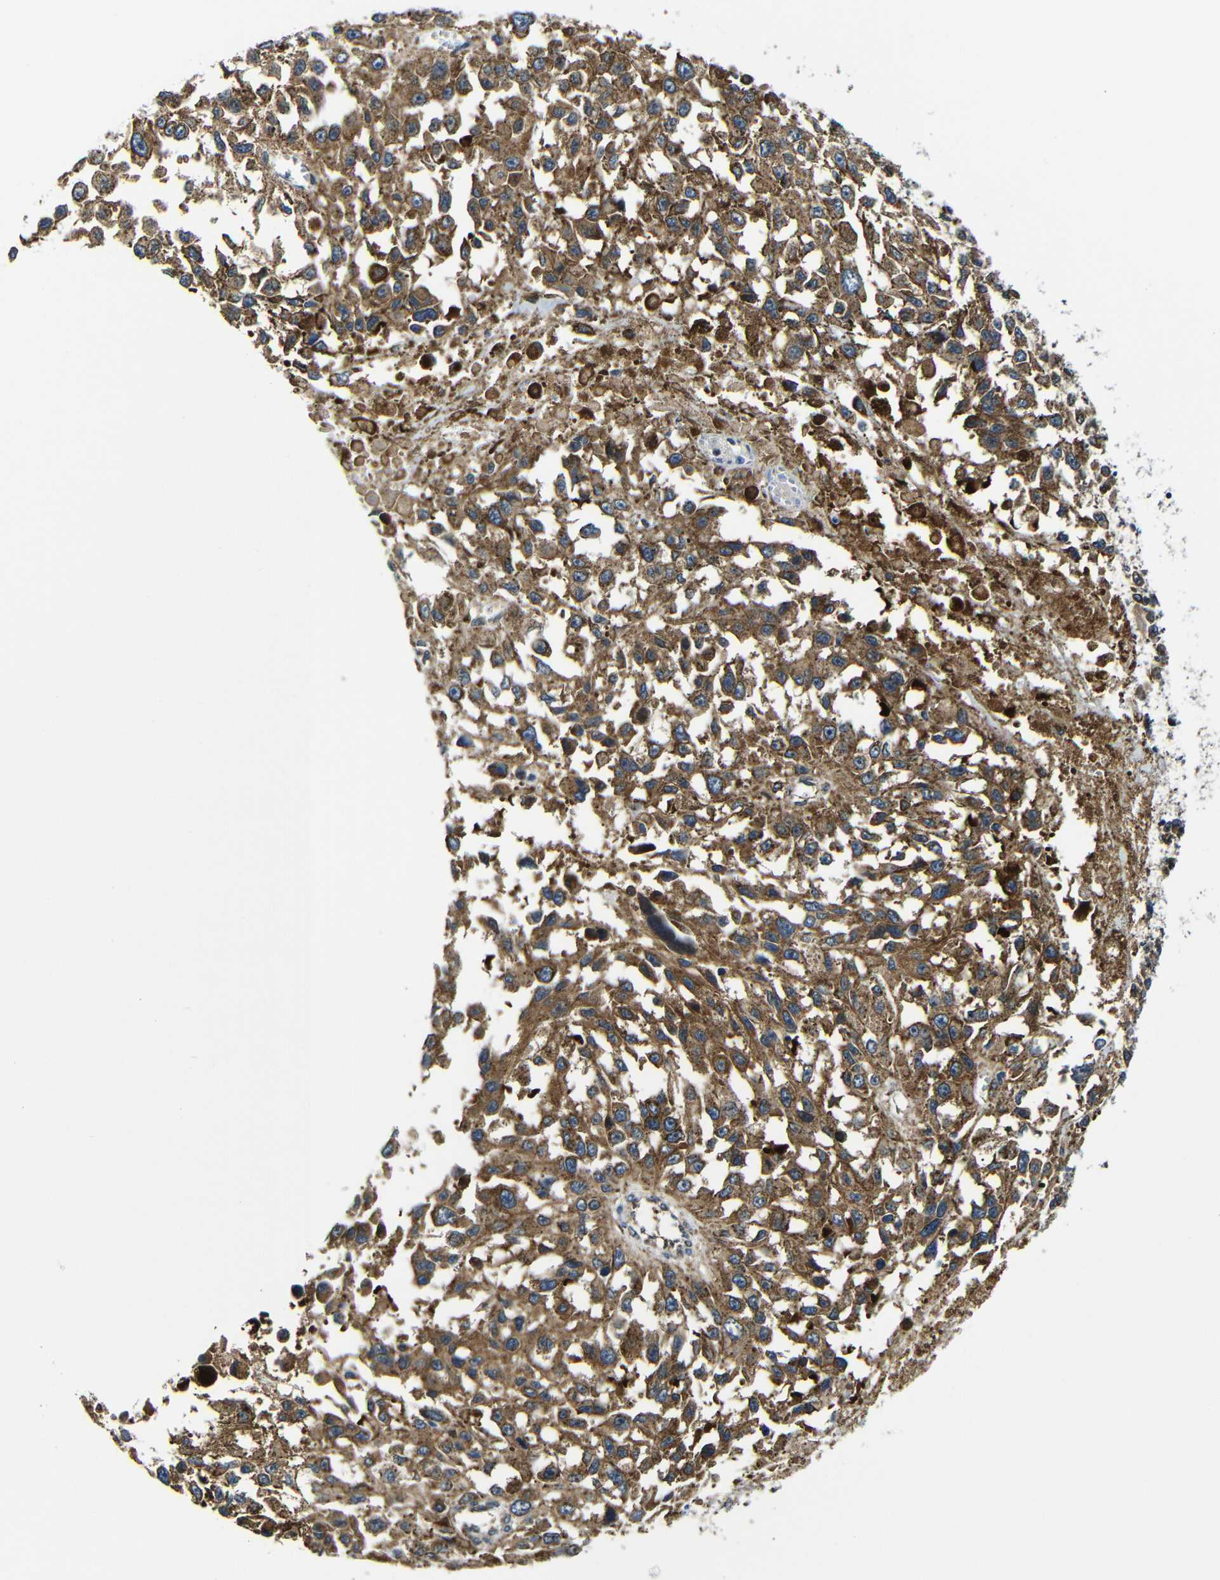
{"staining": {"intensity": "moderate", "quantity": ">75%", "location": "cytoplasmic/membranous"}, "tissue": "melanoma", "cell_type": "Tumor cells", "image_type": "cancer", "snomed": [{"axis": "morphology", "description": "Malignant melanoma, Metastatic site"}, {"axis": "topography", "description": "Lymph node"}], "caption": "There is medium levels of moderate cytoplasmic/membranous positivity in tumor cells of melanoma, as demonstrated by immunohistochemical staining (brown color).", "gene": "ABCE1", "patient": {"sex": "male", "age": 59}}